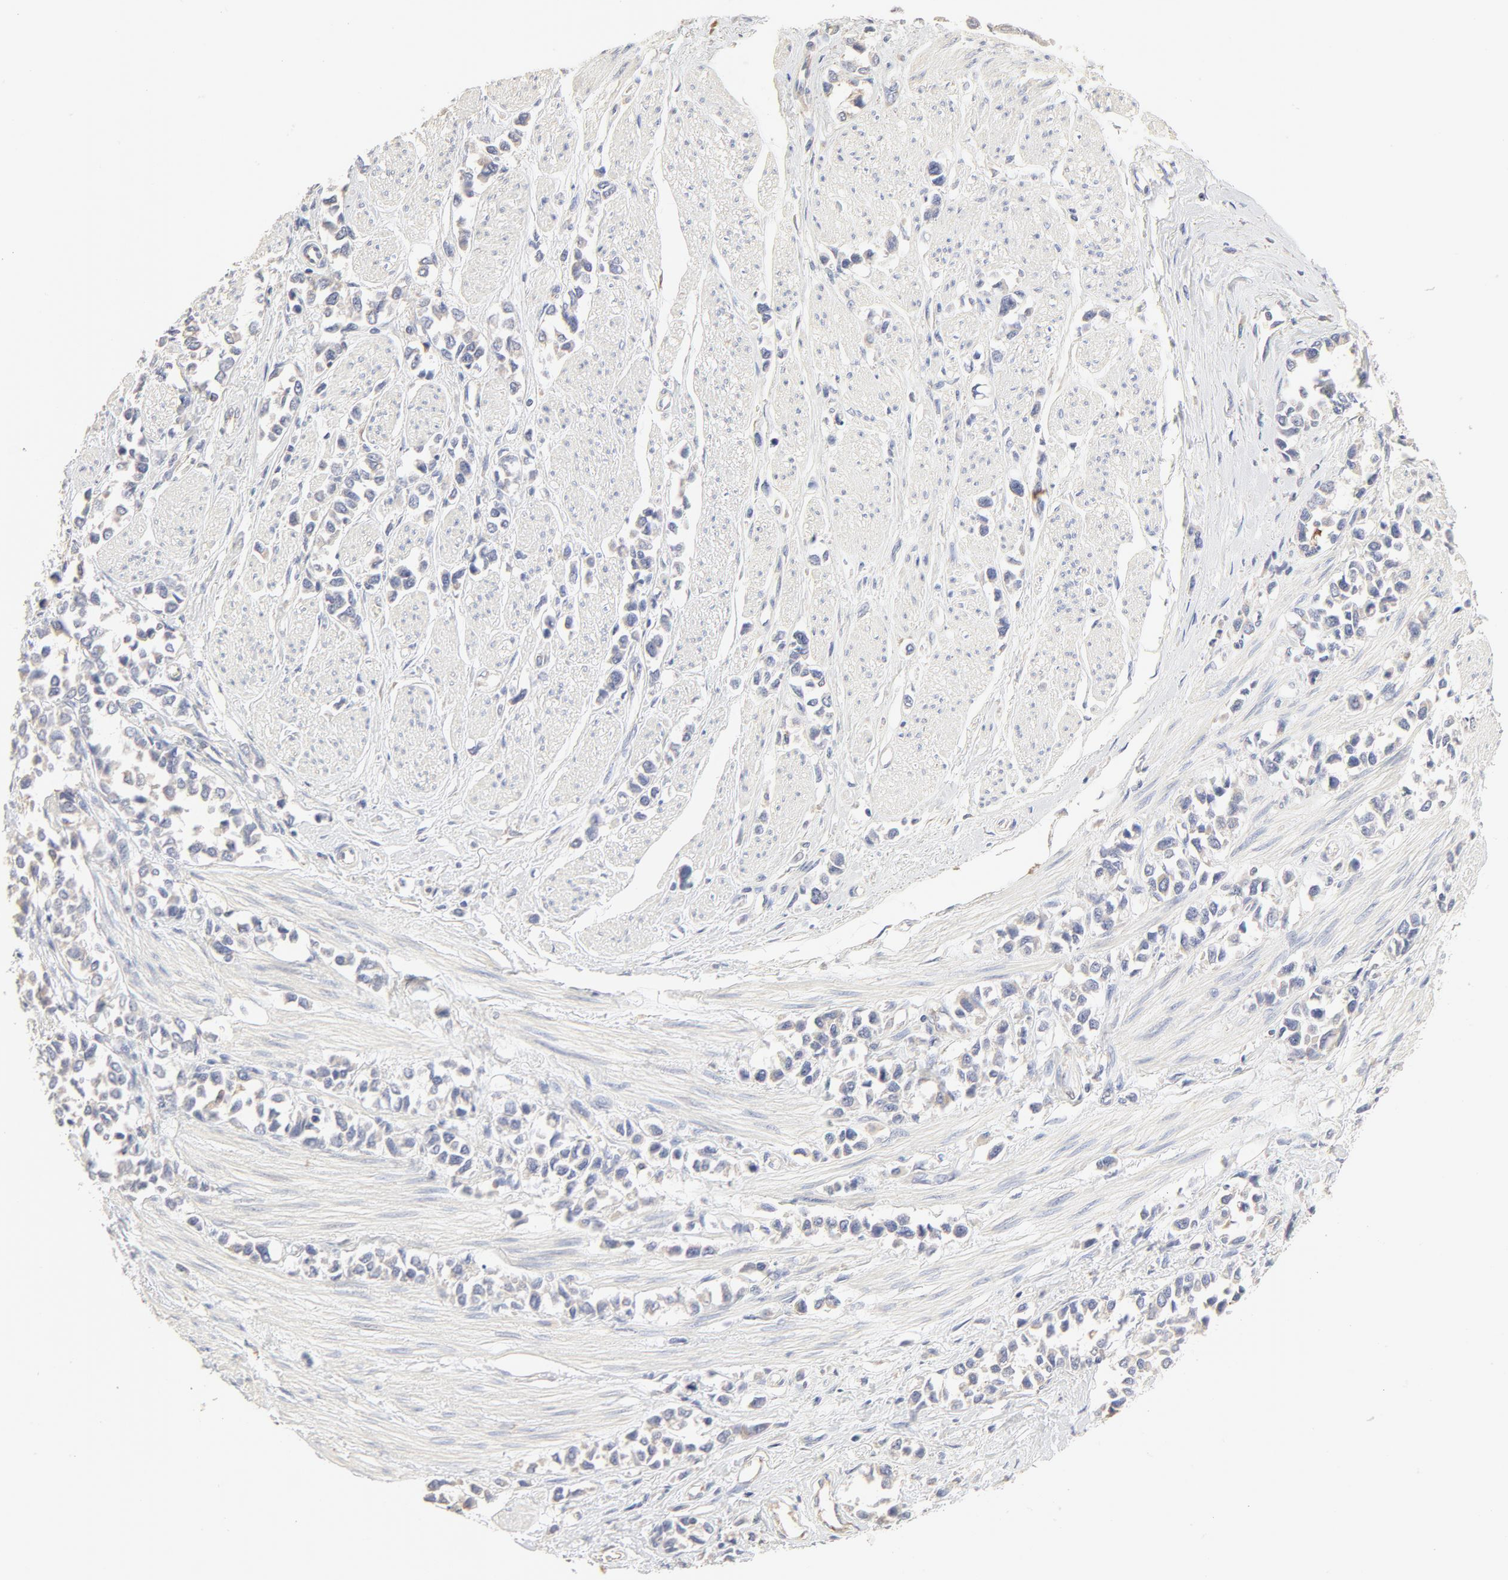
{"staining": {"intensity": "negative", "quantity": "none", "location": "none"}, "tissue": "stomach cancer", "cell_type": "Tumor cells", "image_type": "cancer", "snomed": [{"axis": "morphology", "description": "Adenocarcinoma, NOS"}, {"axis": "topography", "description": "Stomach, upper"}], "caption": "This is an IHC micrograph of adenocarcinoma (stomach). There is no expression in tumor cells.", "gene": "FCGBP", "patient": {"sex": "male", "age": 76}}